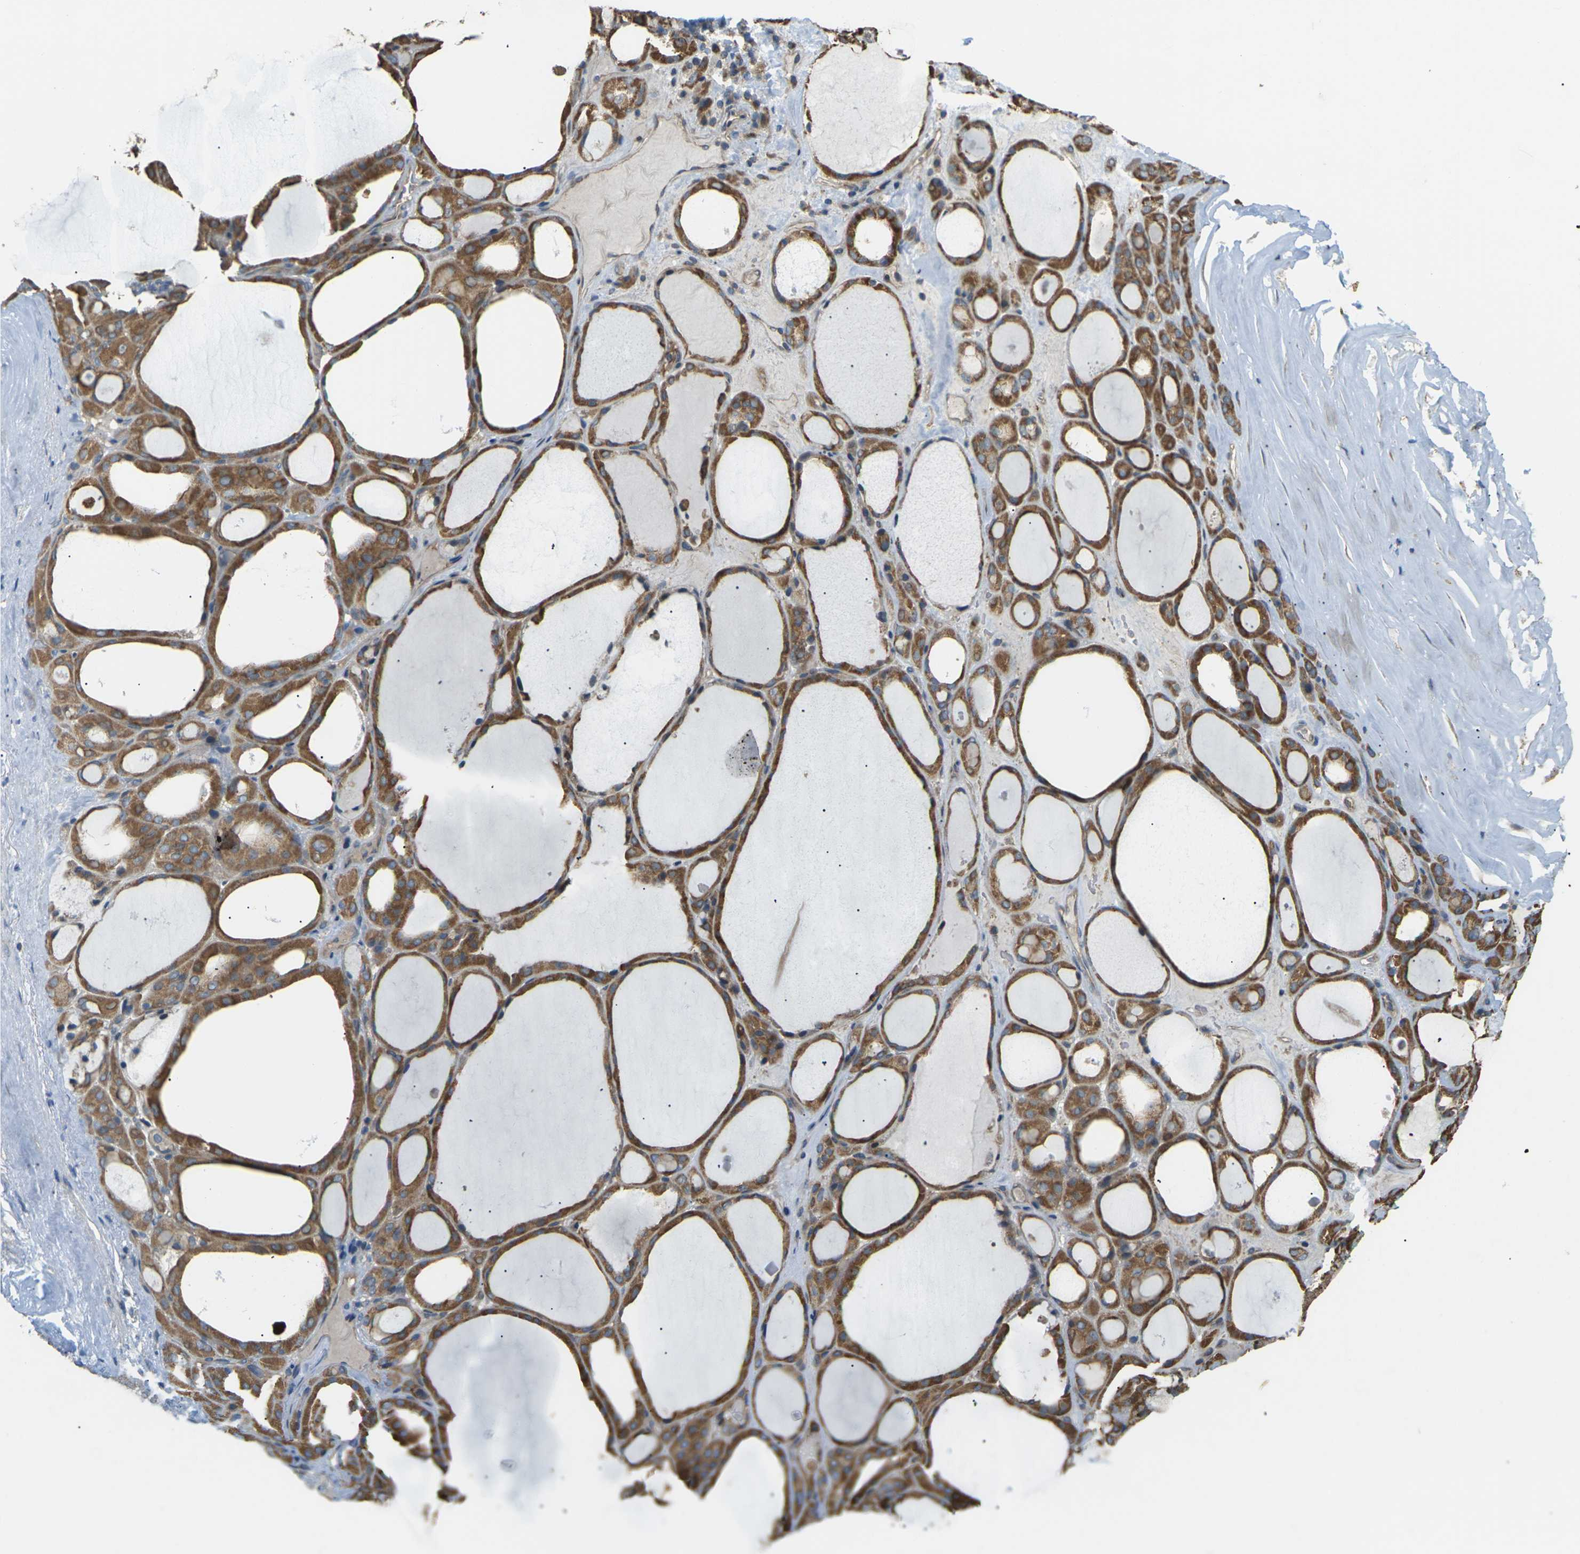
{"staining": {"intensity": "moderate", "quantity": ">75%", "location": "cytoplasmic/membranous"}, "tissue": "thyroid gland", "cell_type": "Glandular cells", "image_type": "normal", "snomed": [{"axis": "morphology", "description": "Normal tissue, NOS"}, {"axis": "morphology", "description": "Carcinoma, NOS"}, {"axis": "topography", "description": "Thyroid gland"}], "caption": "Protein expression analysis of normal thyroid gland shows moderate cytoplasmic/membranous staining in about >75% of glandular cells. The staining was performed using DAB, with brown indicating positive protein expression. Nuclei are stained blue with hematoxylin.", "gene": "KSR1", "patient": {"sex": "female", "age": 86}}